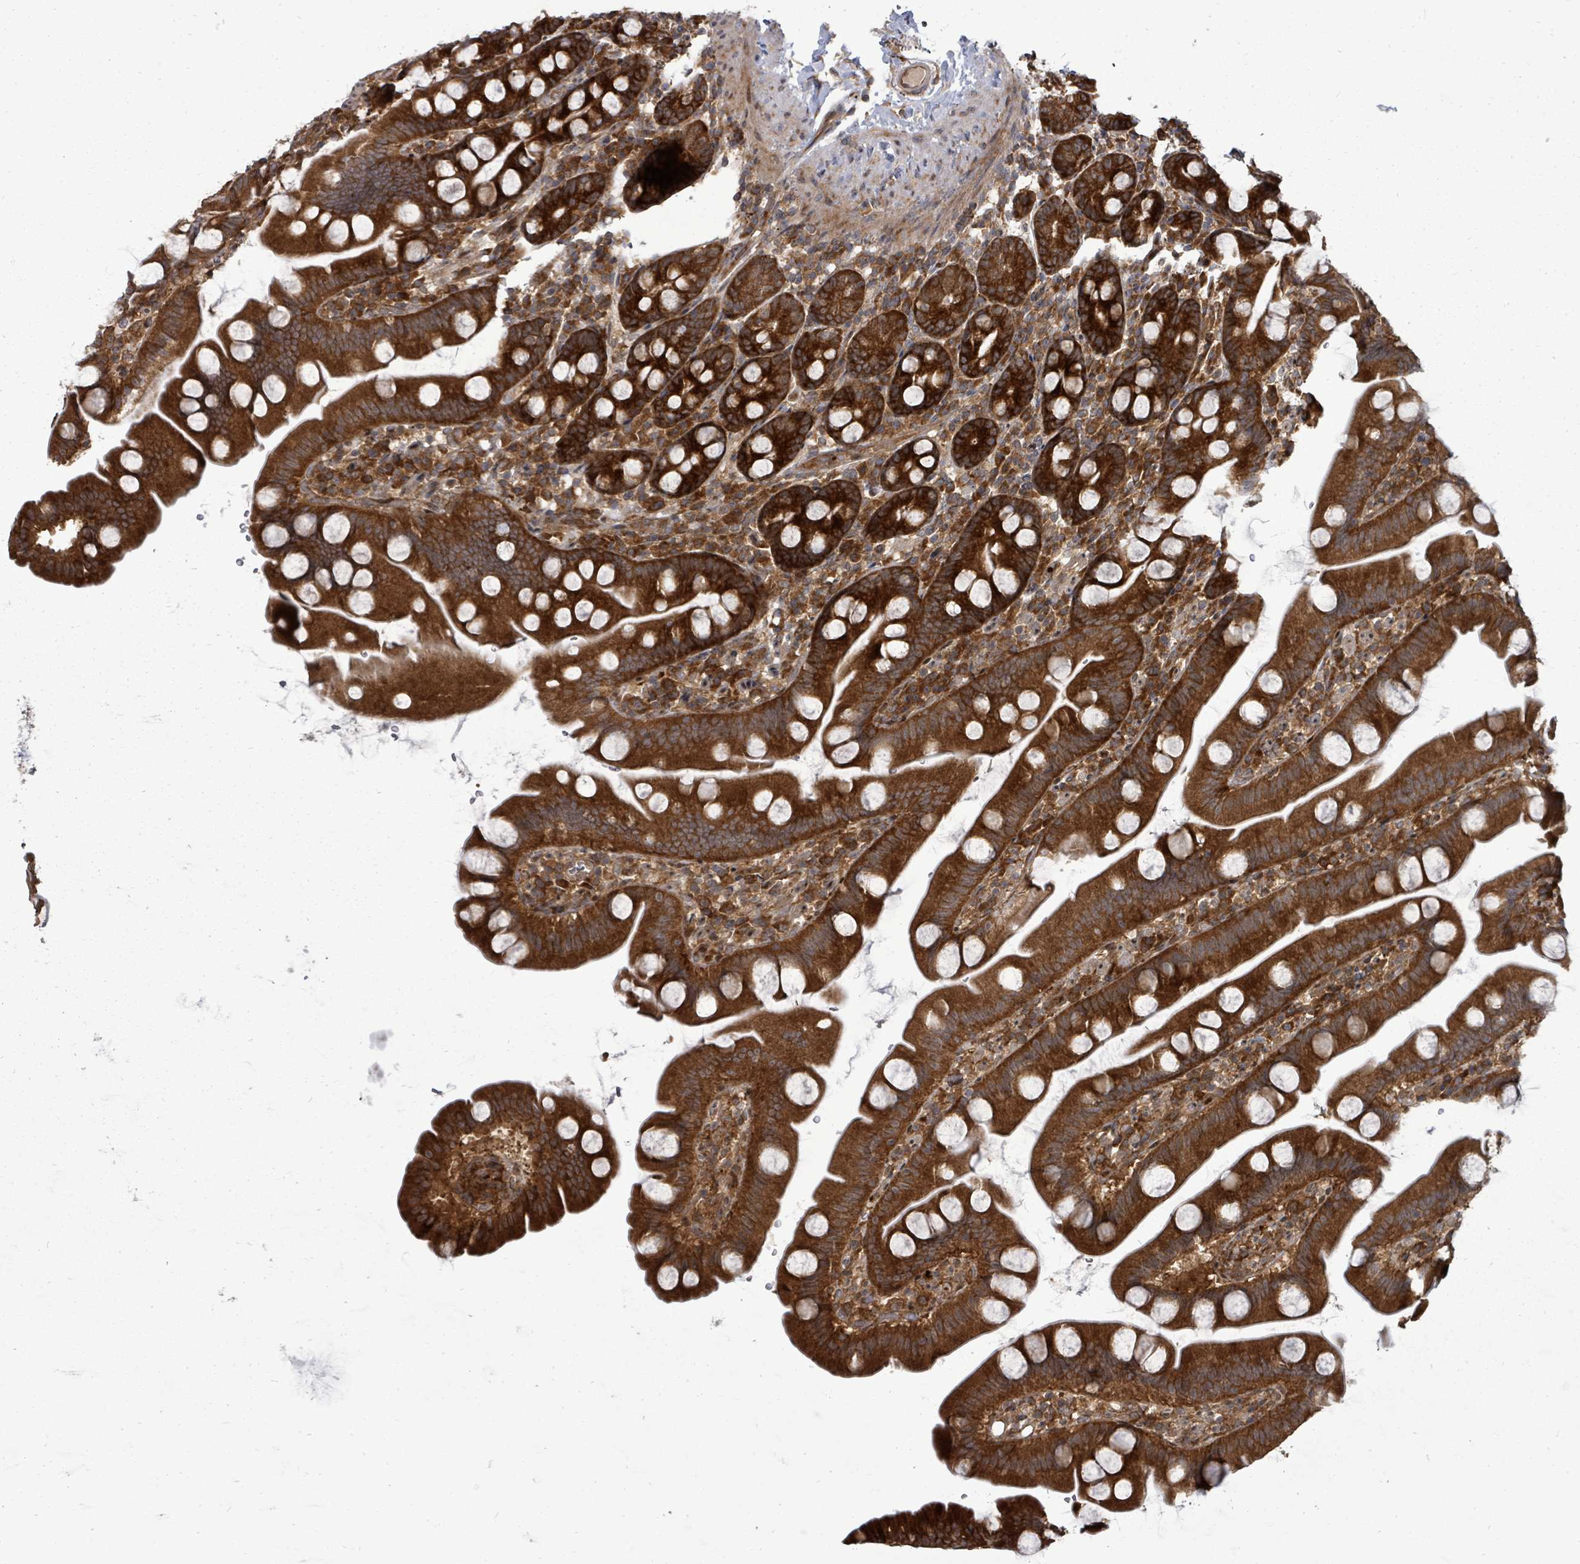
{"staining": {"intensity": "strong", "quantity": ">75%", "location": "cytoplasmic/membranous"}, "tissue": "small intestine", "cell_type": "Glandular cells", "image_type": "normal", "snomed": [{"axis": "morphology", "description": "Normal tissue, NOS"}, {"axis": "topography", "description": "Small intestine"}], "caption": "Approximately >75% of glandular cells in unremarkable small intestine exhibit strong cytoplasmic/membranous protein expression as visualized by brown immunohistochemical staining.", "gene": "EIF3CL", "patient": {"sex": "female", "age": 68}}